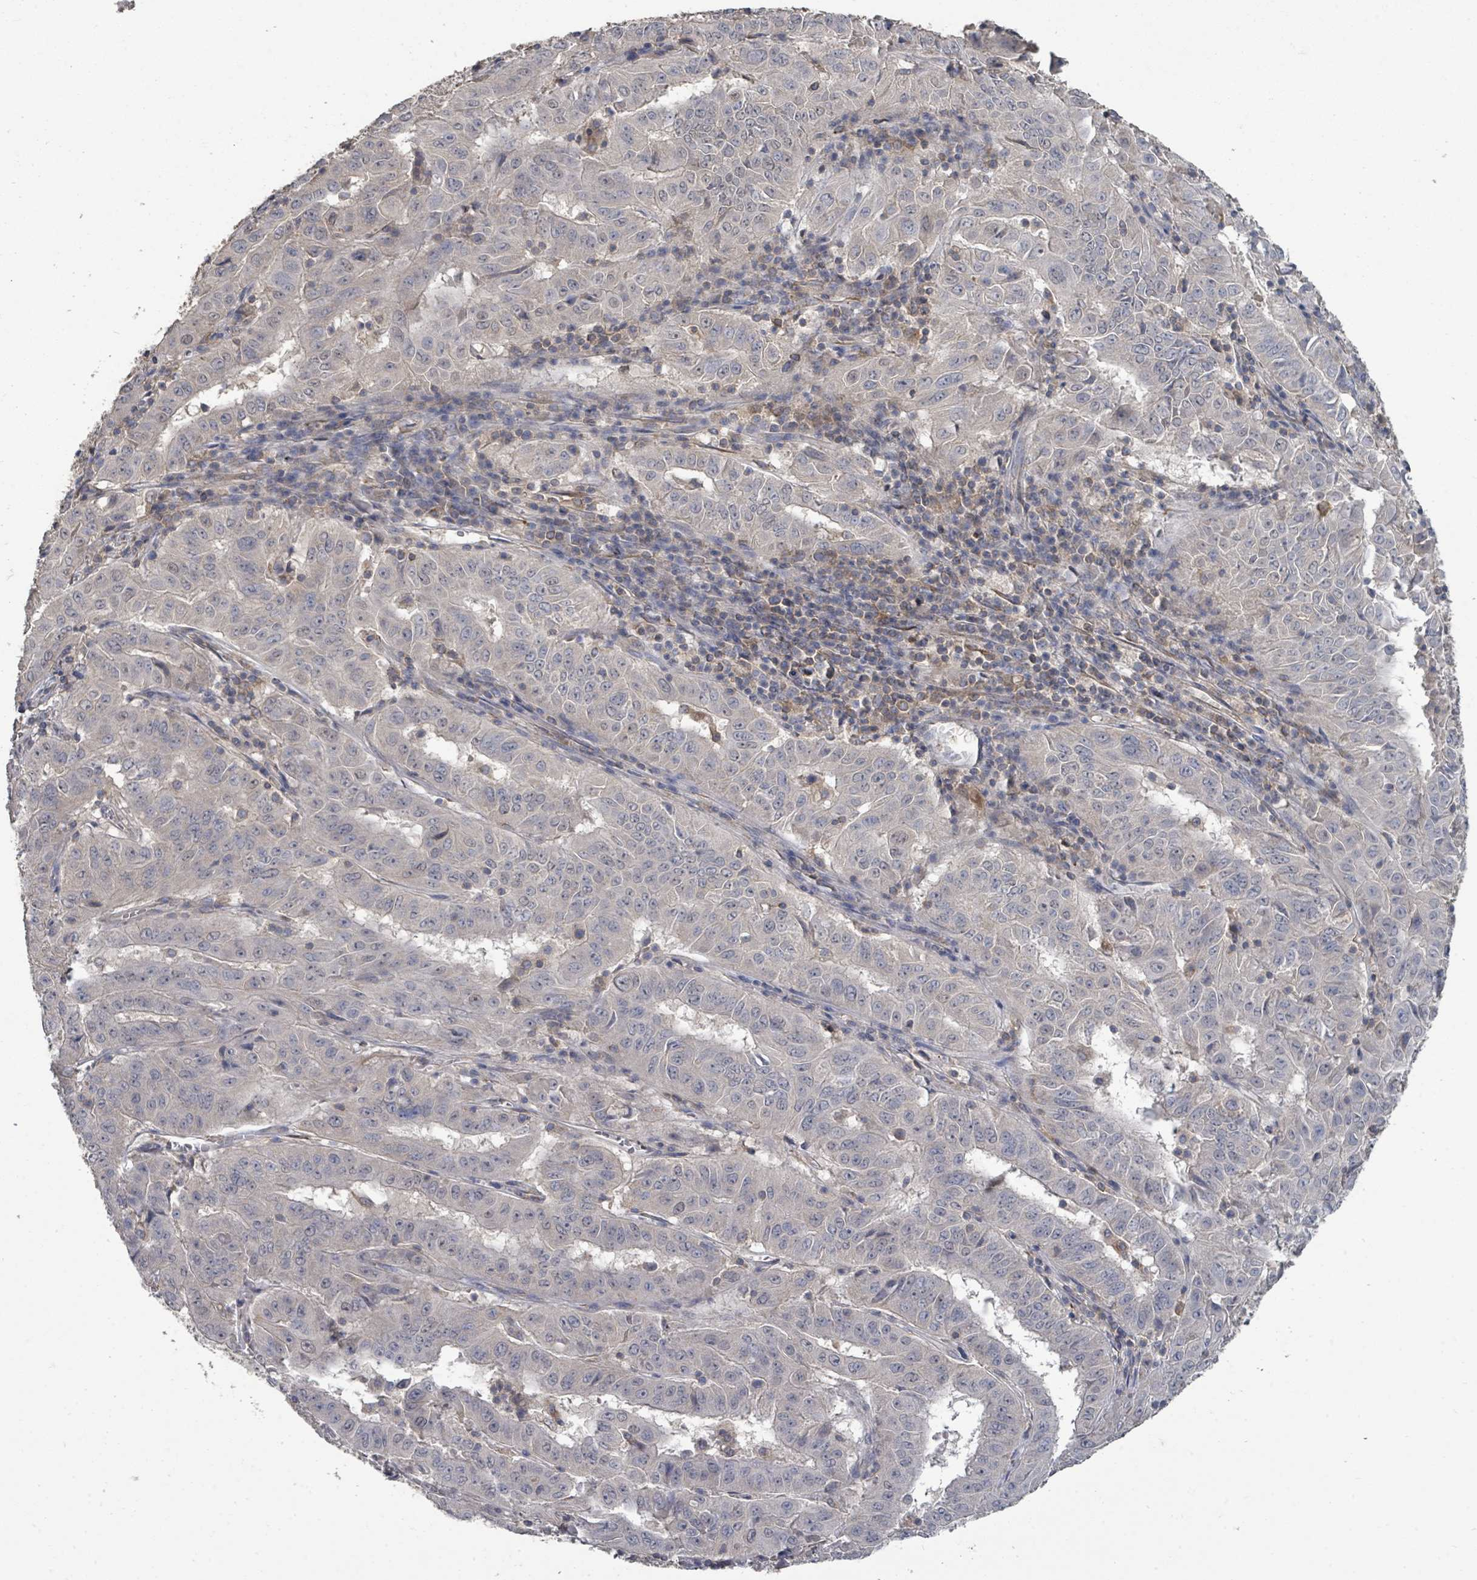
{"staining": {"intensity": "negative", "quantity": "none", "location": "none"}, "tissue": "pancreatic cancer", "cell_type": "Tumor cells", "image_type": "cancer", "snomed": [{"axis": "morphology", "description": "Adenocarcinoma, NOS"}, {"axis": "topography", "description": "Pancreas"}], "caption": "A photomicrograph of pancreatic adenocarcinoma stained for a protein reveals no brown staining in tumor cells.", "gene": "SLC9A7", "patient": {"sex": "male", "age": 63}}